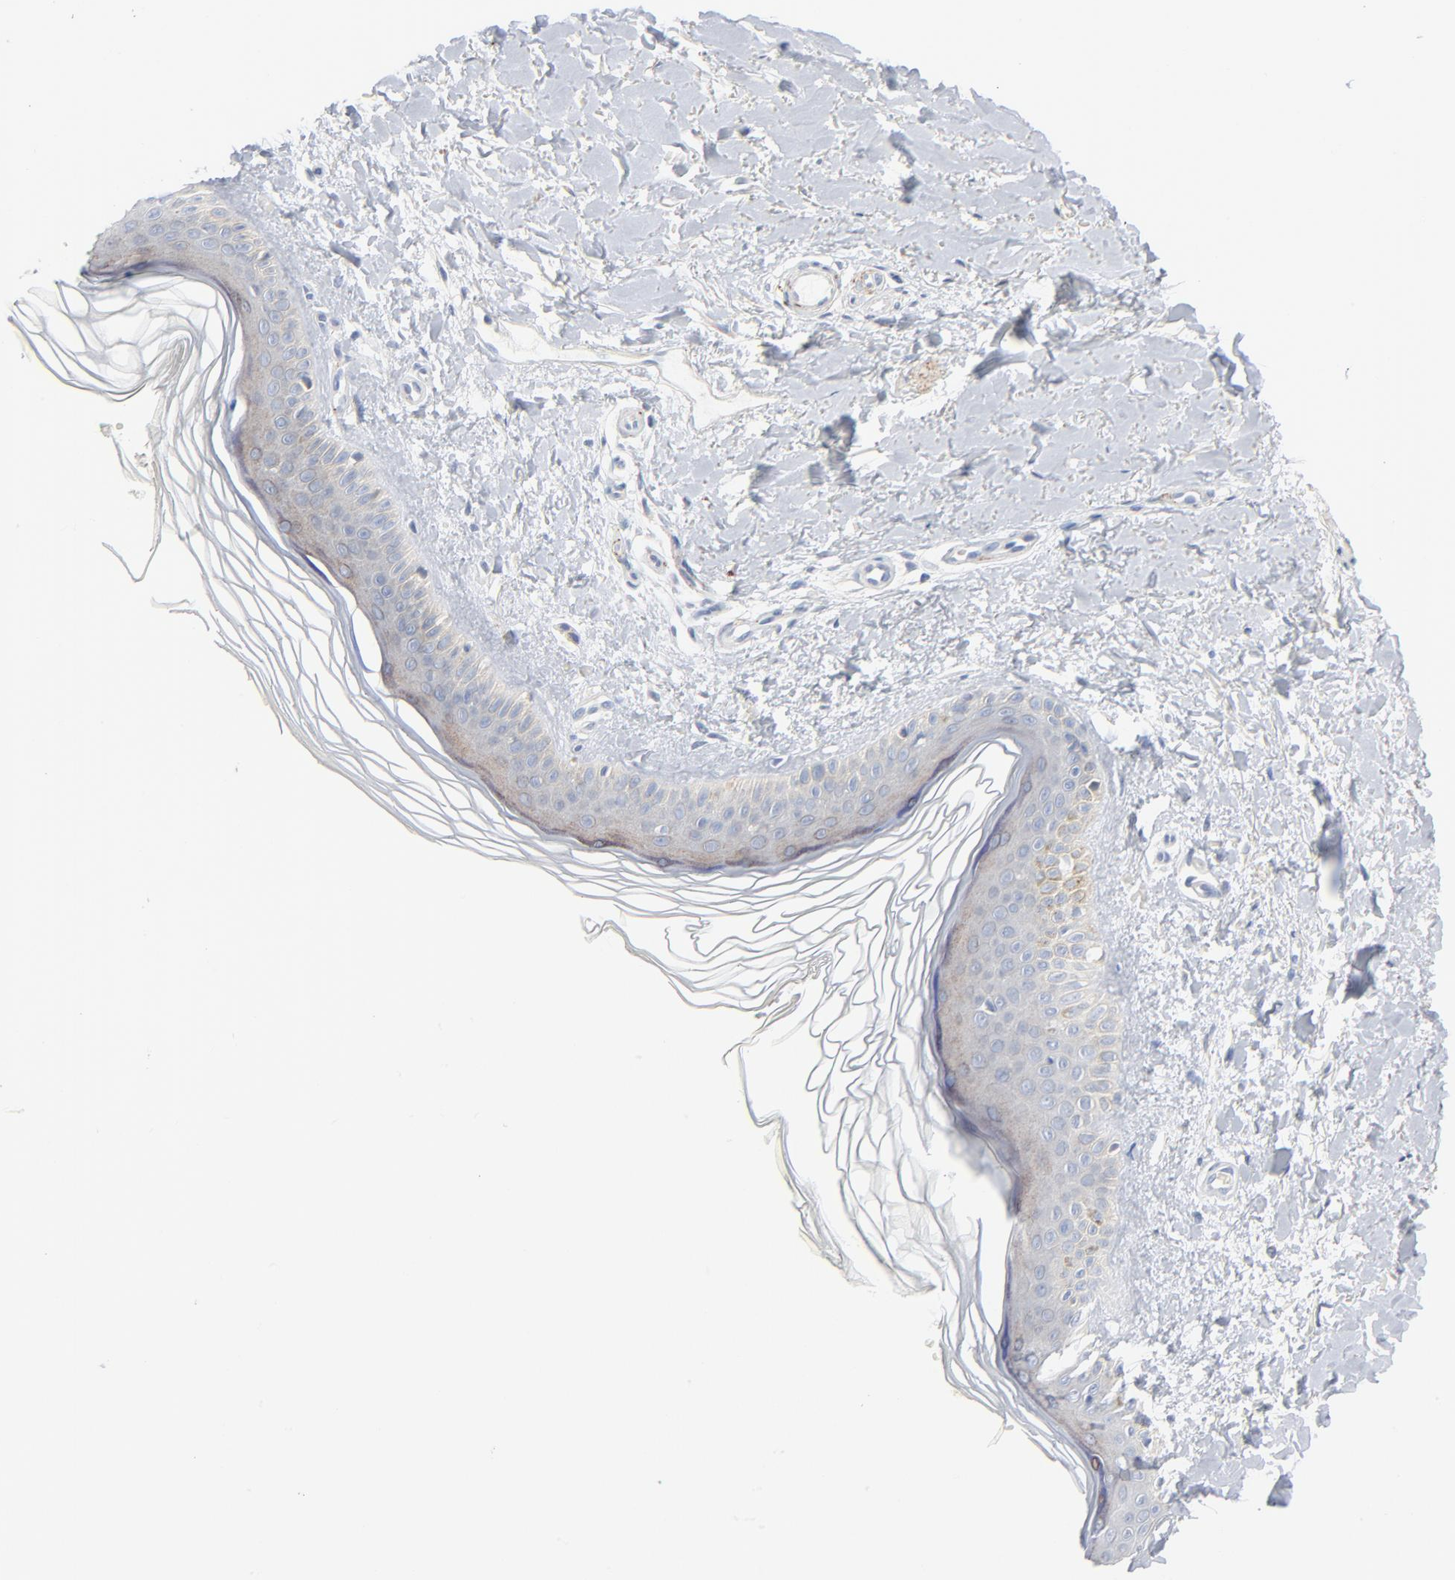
{"staining": {"intensity": "negative", "quantity": "none", "location": "none"}, "tissue": "skin", "cell_type": "Fibroblasts", "image_type": "normal", "snomed": [{"axis": "morphology", "description": "Normal tissue, NOS"}, {"axis": "topography", "description": "Skin"}], "caption": "IHC photomicrograph of normal skin: skin stained with DAB (3,3'-diaminobenzidine) demonstrates no significant protein expression in fibroblasts. (DAB (3,3'-diaminobenzidine) IHC visualized using brightfield microscopy, high magnification).", "gene": "IFT43", "patient": {"sex": "female", "age": 19}}